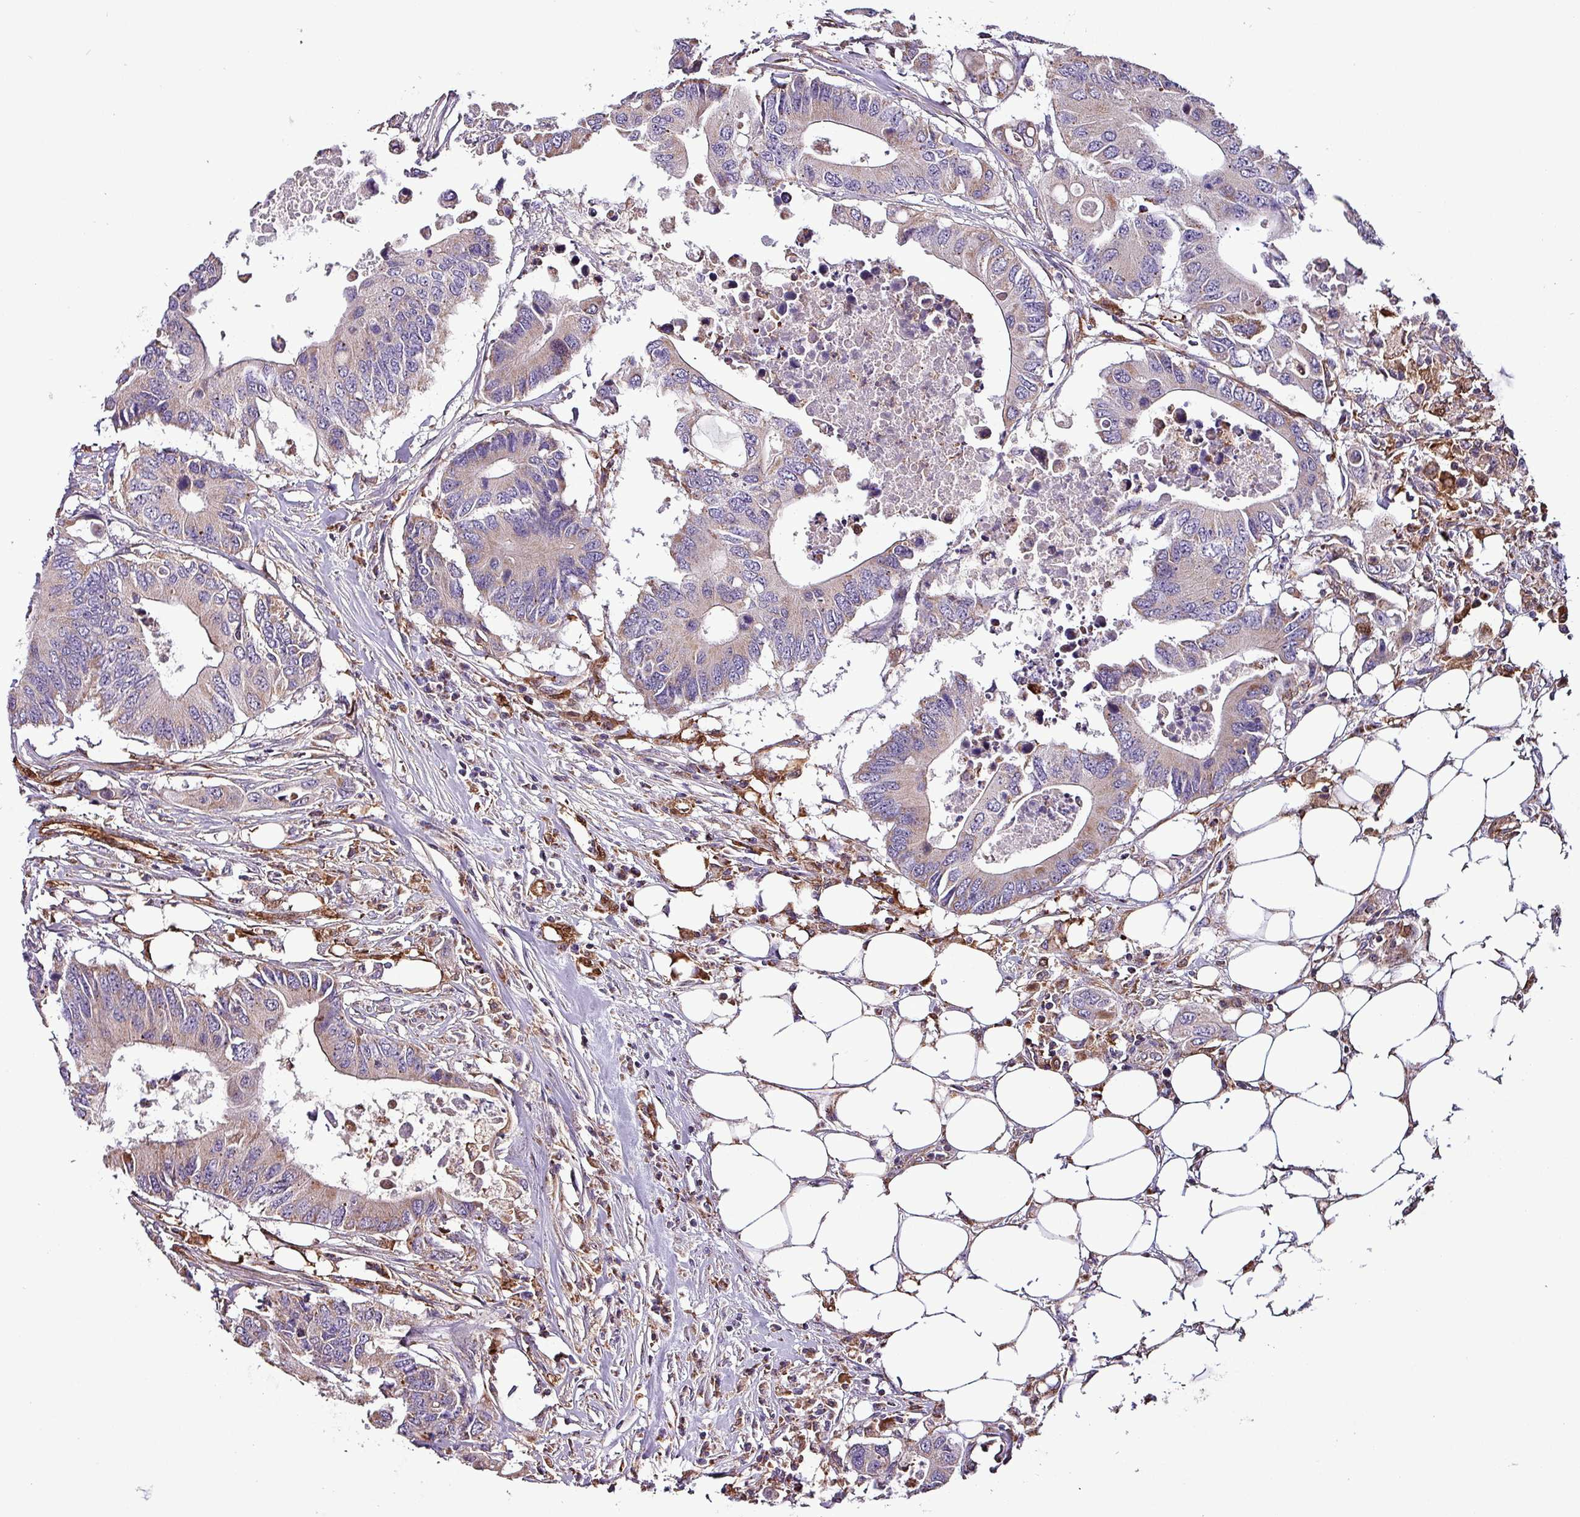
{"staining": {"intensity": "weak", "quantity": "<25%", "location": "cytoplasmic/membranous"}, "tissue": "colorectal cancer", "cell_type": "Tumor cells", "image_type": "cancer", "snomed": [{"axis": "morphology", "description": "Adenocarcinoma, NOS"}, {"axis": "topography", "description": "Colon"}], "caption": "The photomicrograph displays no staining of tumor cells in colorectal cancer (adenocarcinoma).", "gene": "SCIN", "patient": {"sex": "male", "age": 71}}